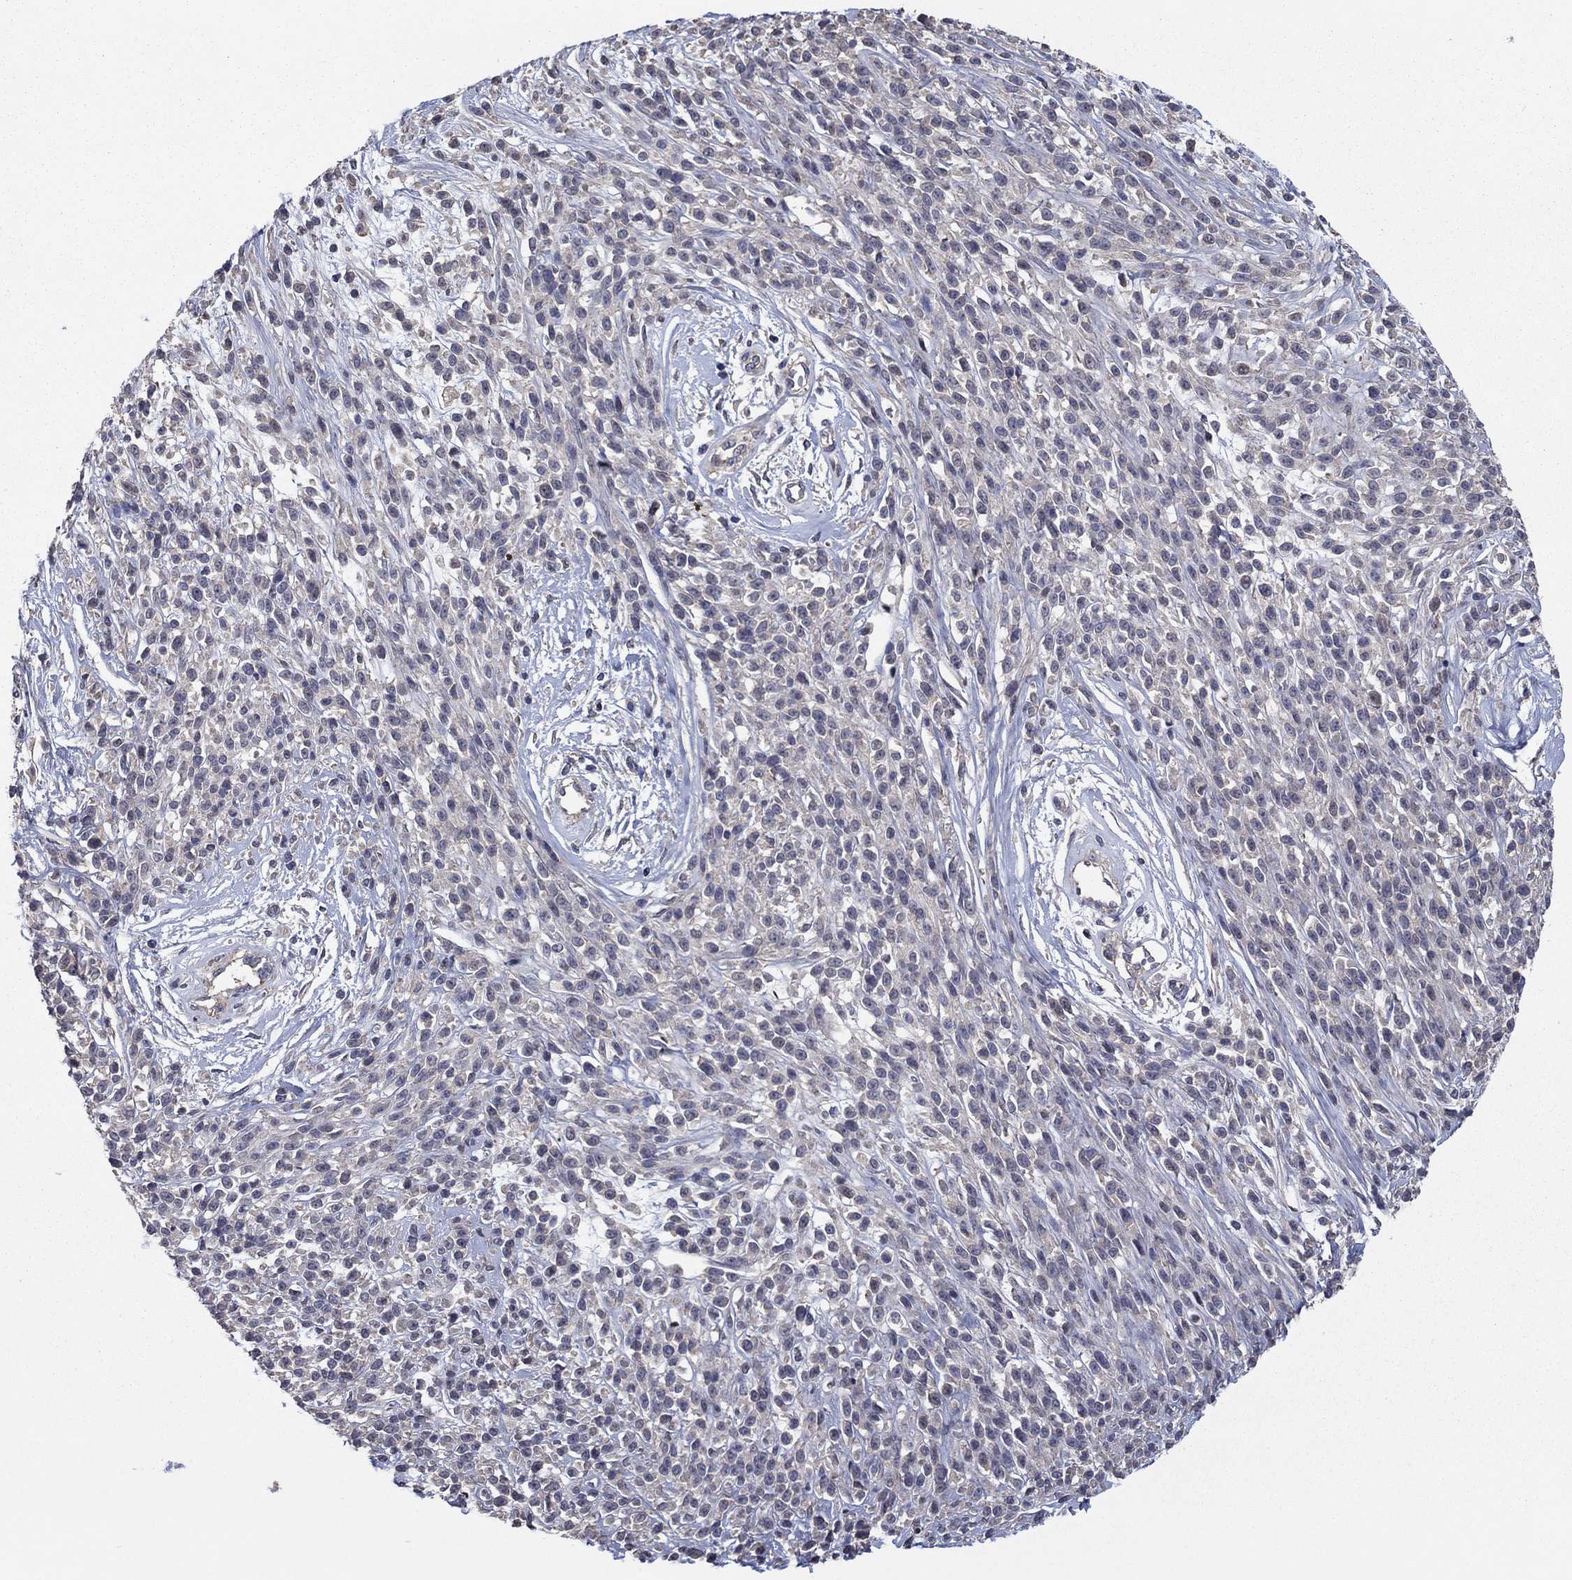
{"staining": {"intensity": "negative", "quantity": "none", "location": "none"}, "tissue": "melanoma", "cell_type": "Tumor cells", "image_type": "cancer", "snomed": [{"axis": "morphology", "description": "Malignant melanoma, NOS"}, {"axis": "topography", "description": "Skin"}, {"axis": "topography", "description": "Skin of trunk"}], "caption": "DAB (3,3'-diaminobenzidine) immunohistochemical staining of malignant melanoma reveals no significant staining in tumor cells. (Stains: DAB immunohistochemistry with hematoxylin counter stain, Microscopy: brightfield microscopy at high magnification).", "gene": "MSRB1", "patient": {"sex": "male", "age": 74}}